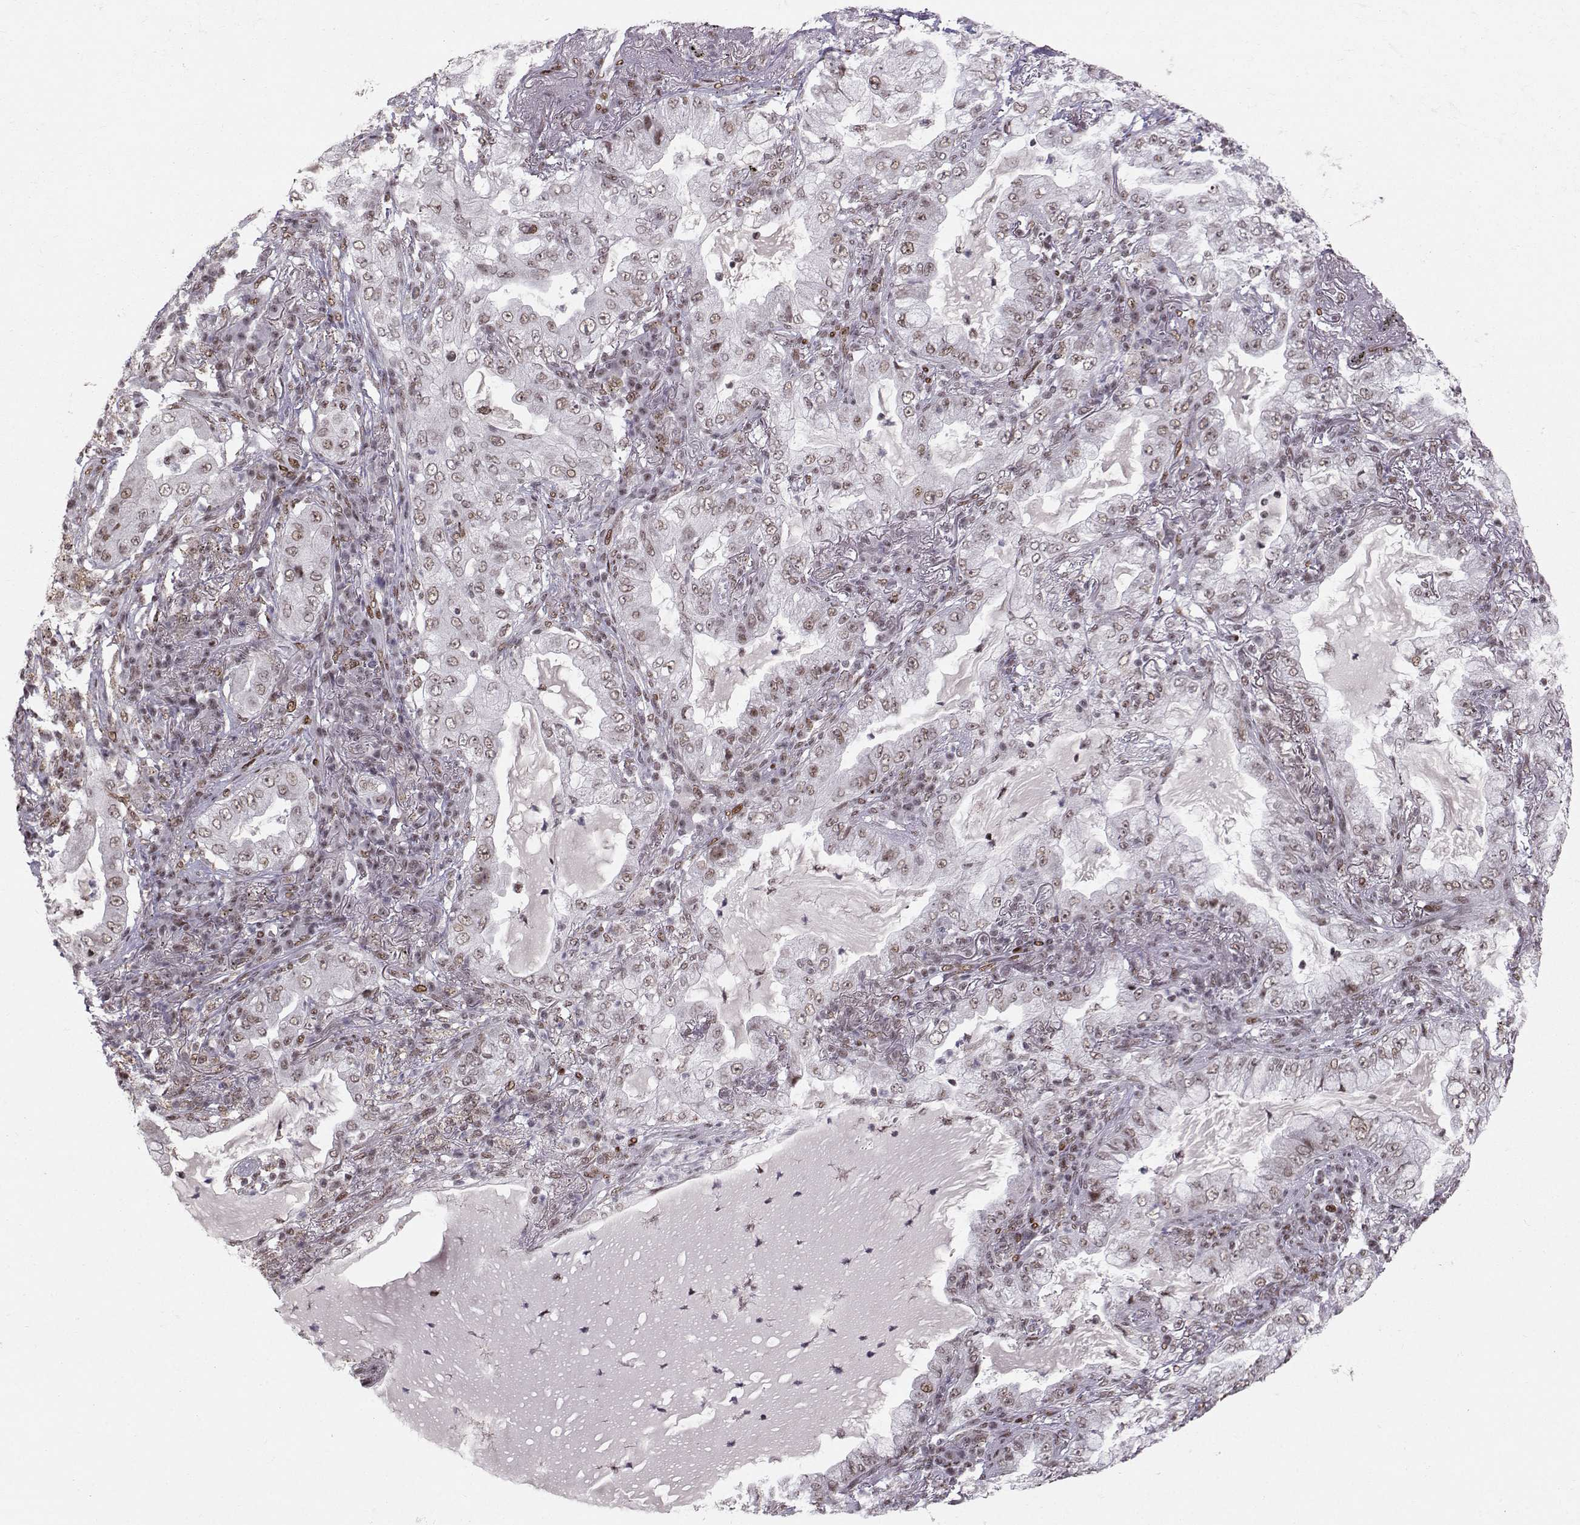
{"staining": {"intensity": "moderate", "quantity": "<25%", "location": "nuclear"}, "tissue": "lung cancer", "cell_type": "Tumor cells", "image_type": "cancer", "snomed": [{"axis": "morphology", "description": "Adenocarcinoma, NOS"}, {"axis": "topography", "description": "Lung"}], "caption": "The photomicrograph demonstrates a brown stain indicating the presence of a protein in the nuclear of tumor cells in lung cancer (adenocarcinoma).", "gene": "SNAPC2", "patient": {"sex": "female", "age": 73}}